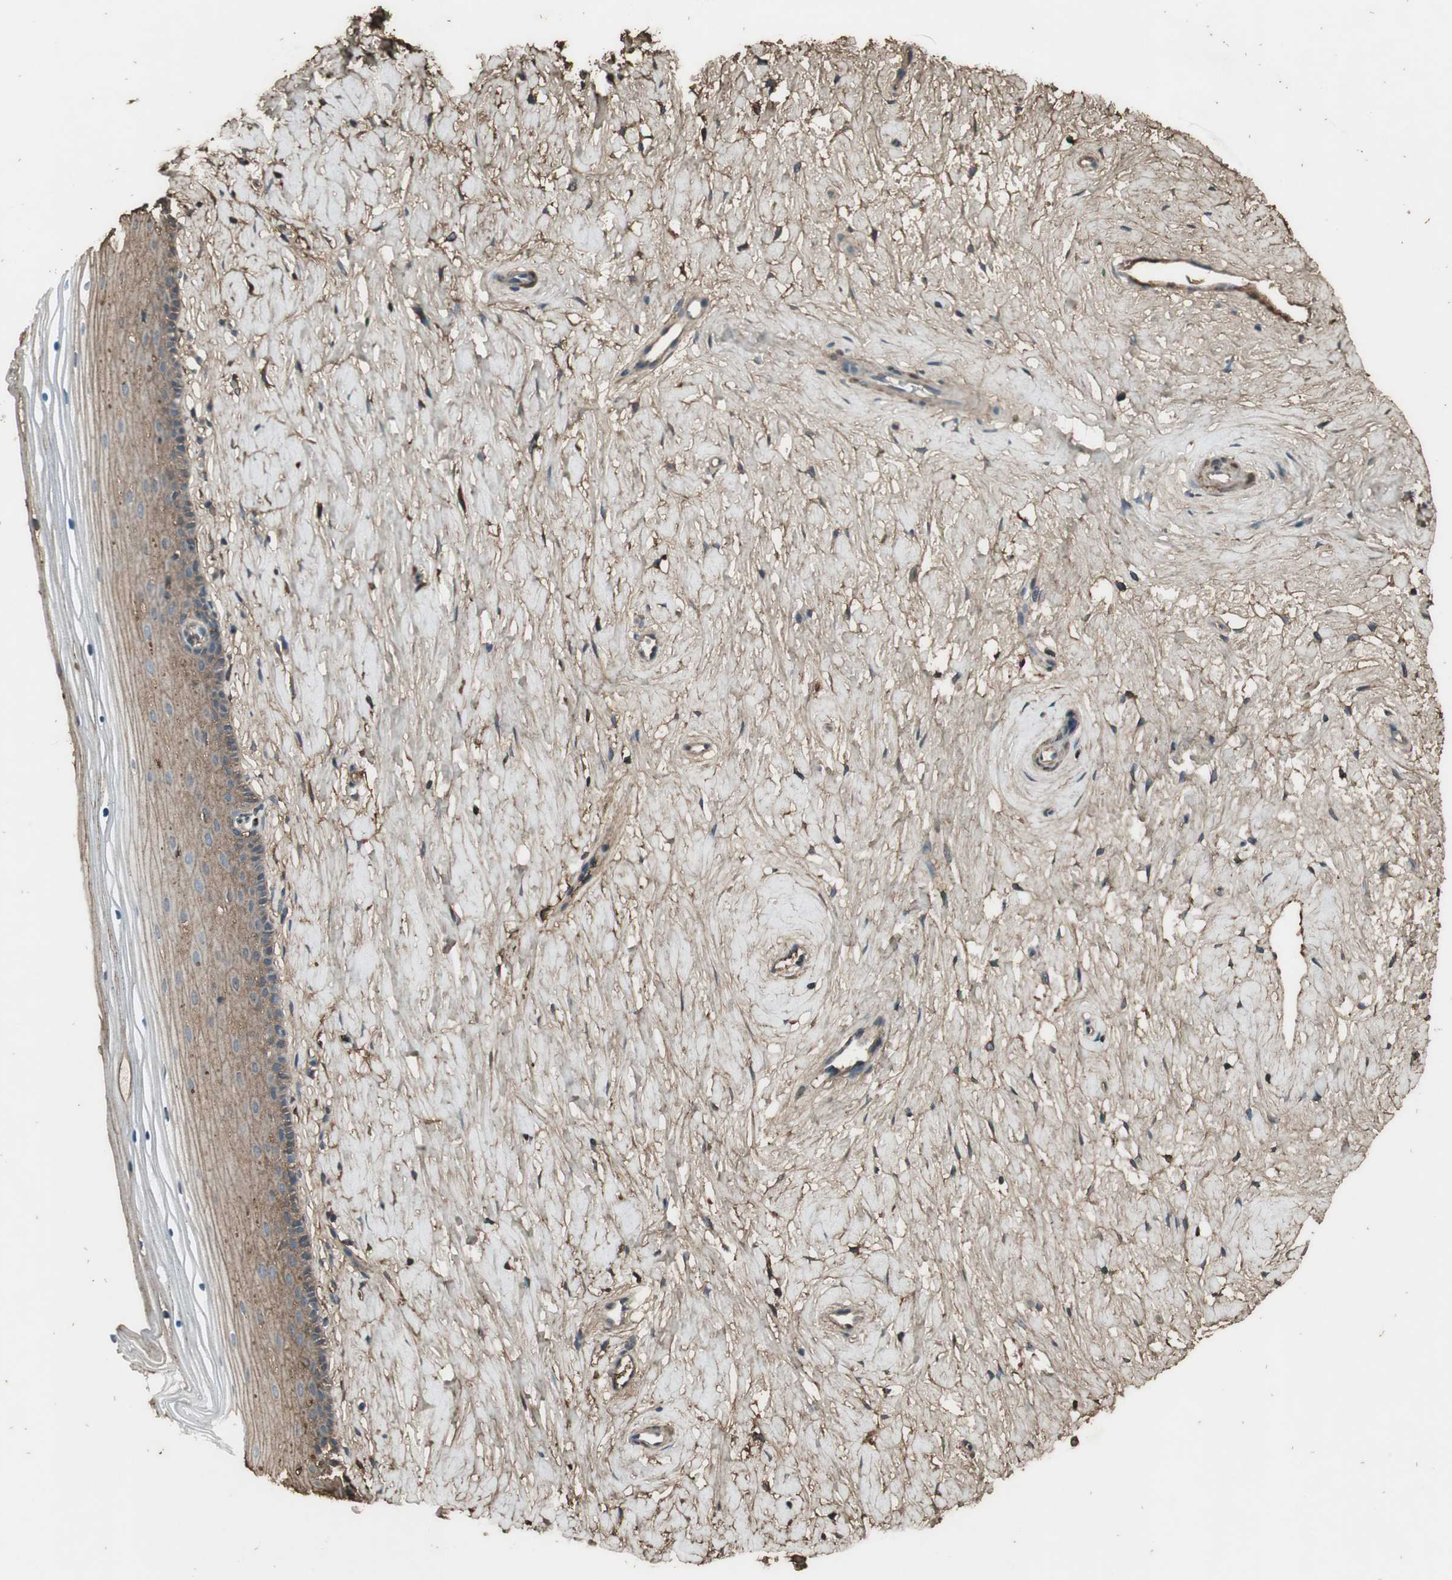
{"staining": {"intensity": "moderate", "quantity": ">75%", "location": "cytoplasmic/membranous"}, "tissue": "cervix", "cell_type": "Glandular cells", "image_type": "normal", "snomed": [{"axis": "morphology", "description": "Normal tissue, NOS"}, {"axis": "topography", "description": "Cervix"}], "caption": "Human cervix stained for a protein (brown) exhibits moderate cytoplasmic/membranous positive positivity in about >75% of glandular cells.", "gene": "MMP14", "patient": {"sex": "female", "age": 39}}